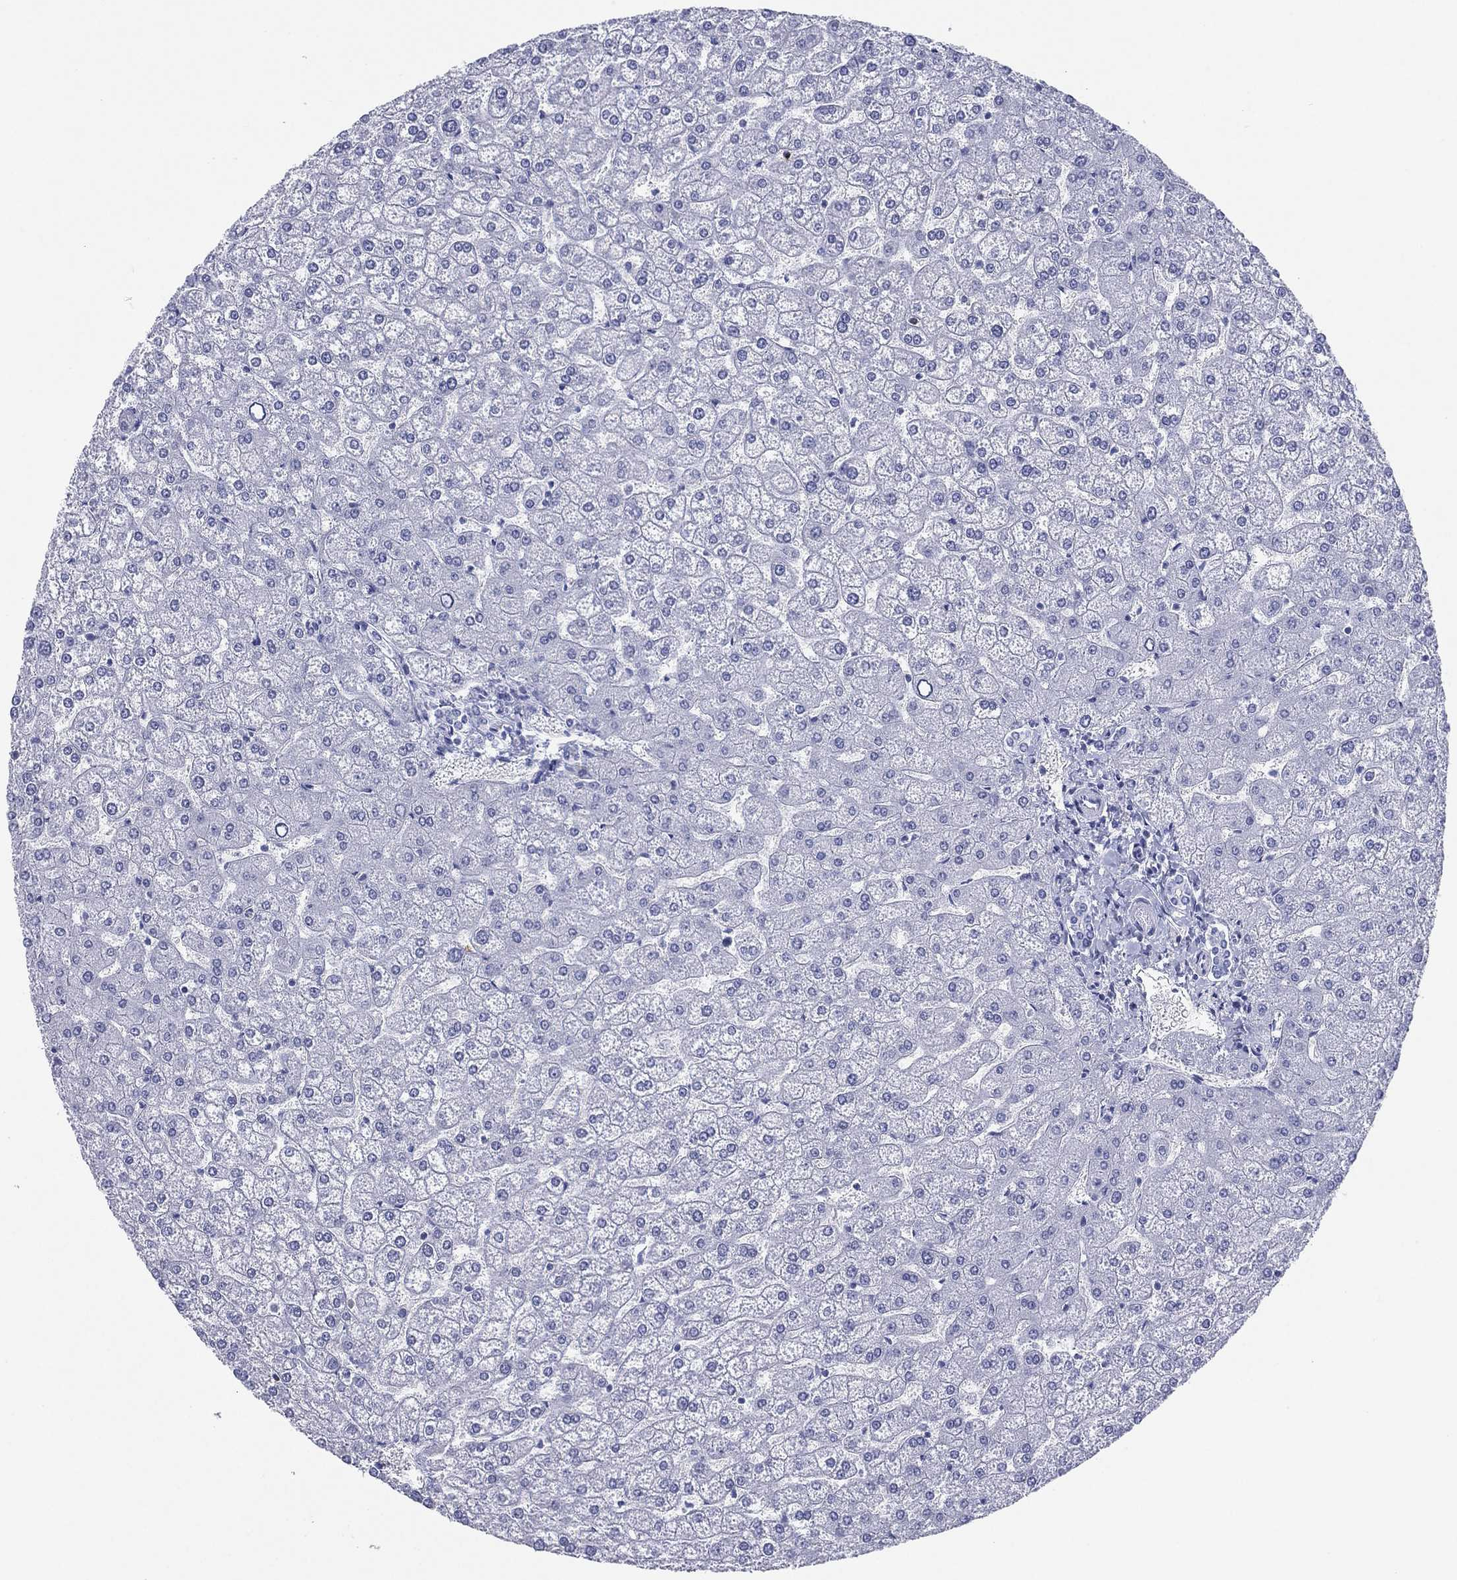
{"staining": {"intensity": "negative", "quantity": "none", "location": "none"}, "tissue": "liver", "cell_type": "Cholangiocytes", "image_type": "normal", "snomed": [{"axis": "morphology", "description": "Normal tissue, NOS"}, {"axis": "topography", "description": "Liver"}], "caption": "The image displays no significant positivity in cholangiocytes of liver.", "gene": "CD79A", "patient": {"sex": "female", "age": 32}}